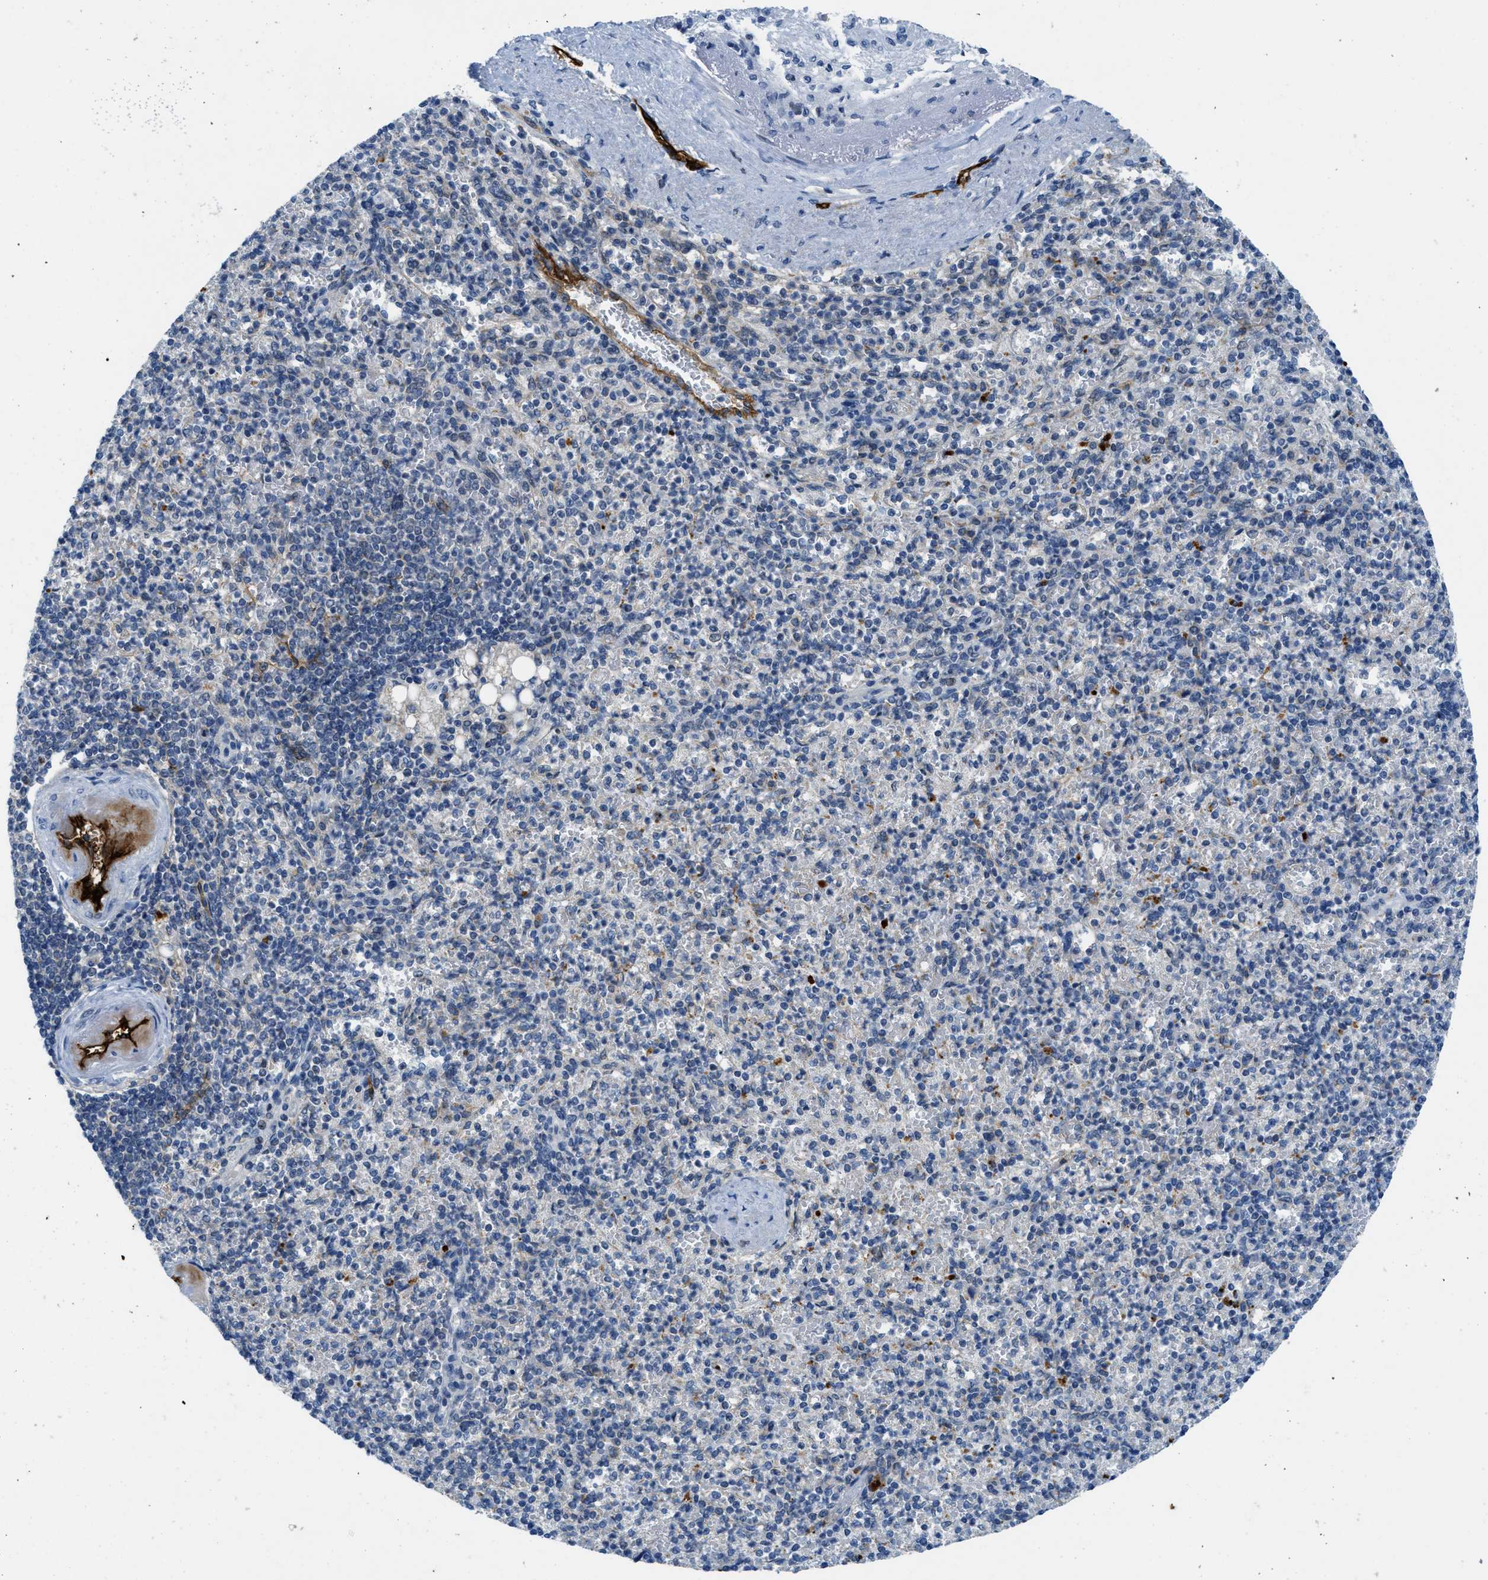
{"staining": {"intensity": "negative", "quantity": "none", "location": "none"}, "tissue": "spleen", "cell_type": "Cells in red pulp", "image_type": "normal", "snomed": [{"axis": "morphology", "description": "Normal tissue, NOS"}, {"axis": "topography", "description": "Spleen"}], "caption": "Immunohistochemistry (IHC) micrograph of benign spleen stained for a protein (brown), which displays no expression in cells in red pulp. The staining was performed using DAB to visualize the protein expression in brown, while the nuclei were stained in blue with hematoxylin (Magnification: 20x).", "gene": "SLCO2A1", "patient": {"sex": "female", "age": 74}}